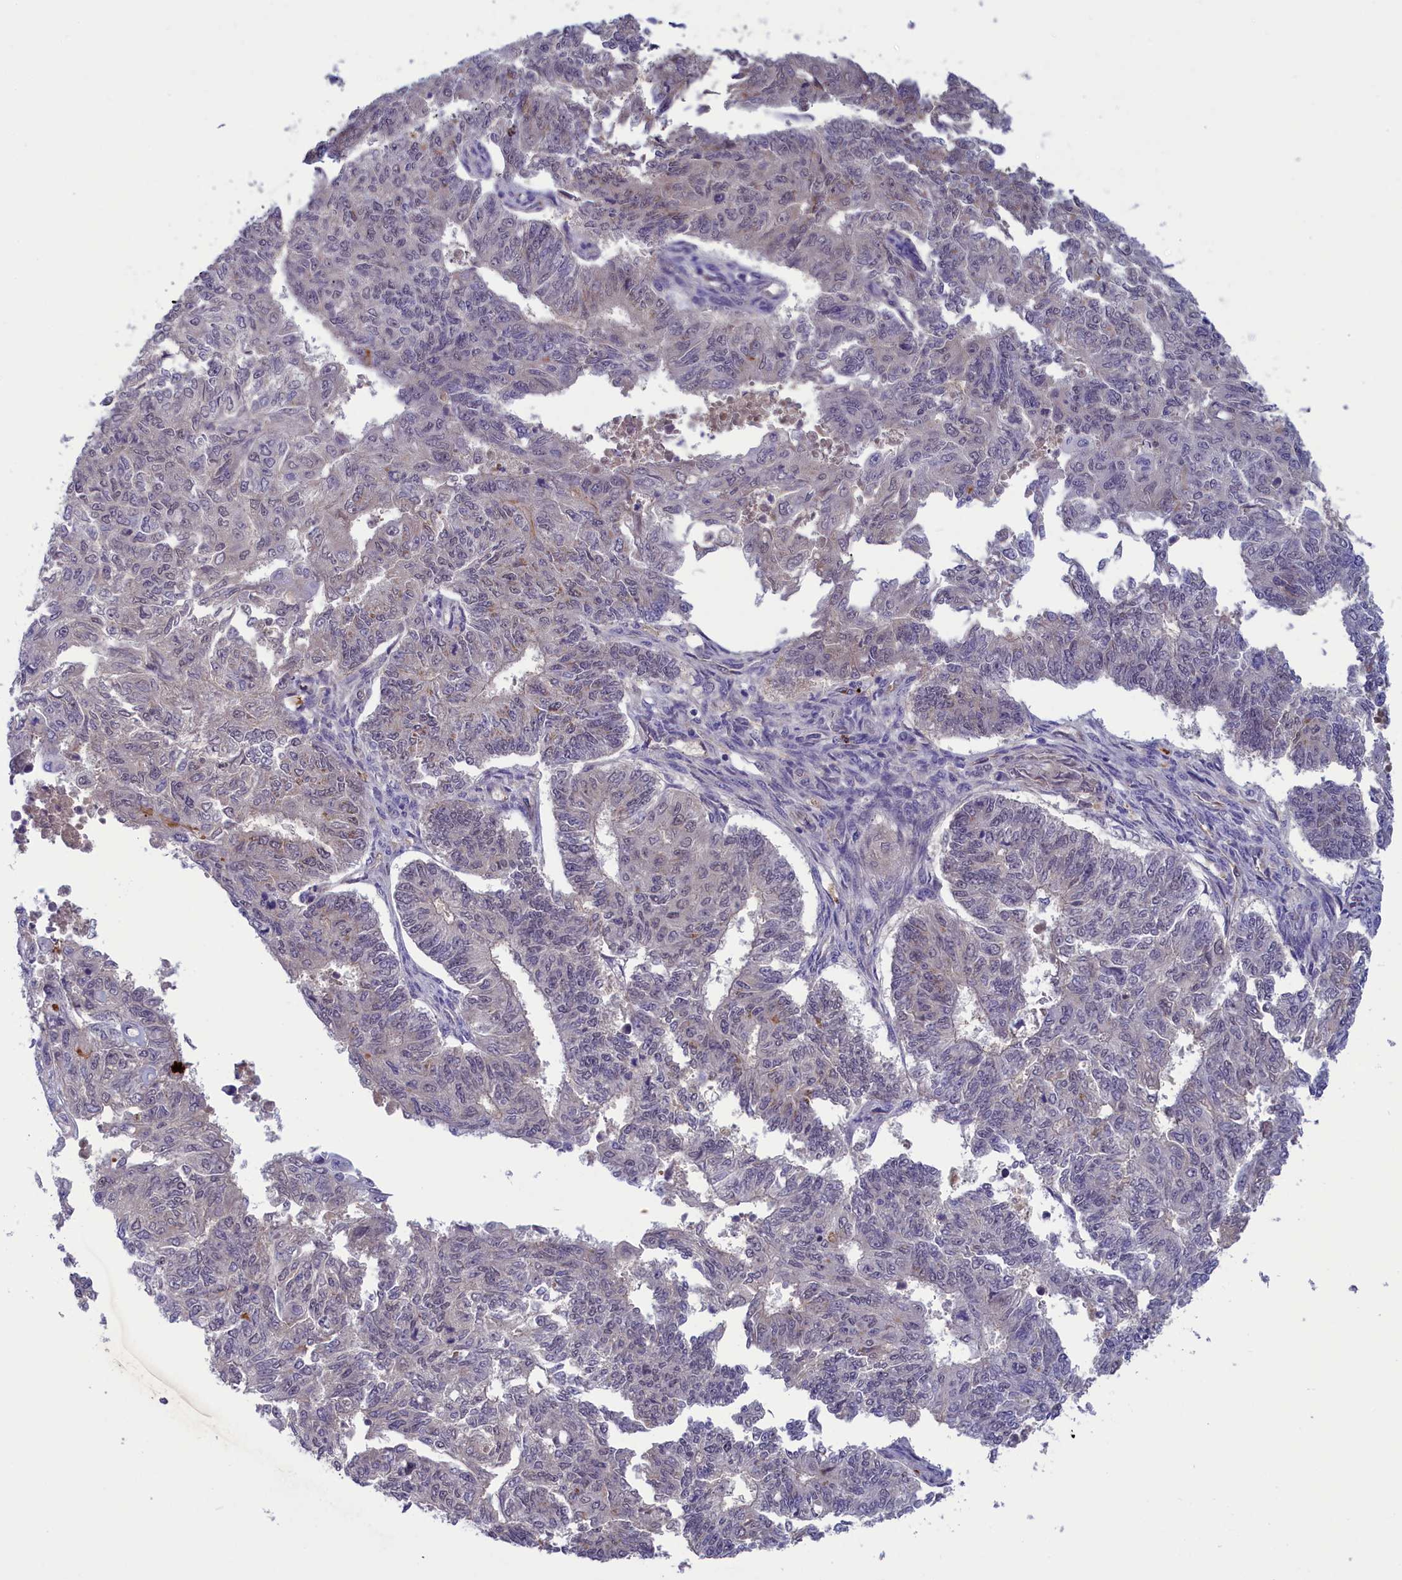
{"staining": {"intensity": "negative", "quantity": "none", "location": "none"}, "tissue": "endometrial cancer", "cell_type": "Tumor cells", "image_type": "cancer", "snomed": [{"axis": "morphology", "description": "Adenocarcinoma, NOS"}, {"axis": "topography", "description": "Endometrium"}], "caption": "High power microscopy photomicrograph of an IHC histopathology image of endometrial adenocarcinoma, revealing no significant staining in tumor cells.", "gene": "STYX", "patient": {"sex": "female", "age": 32}}